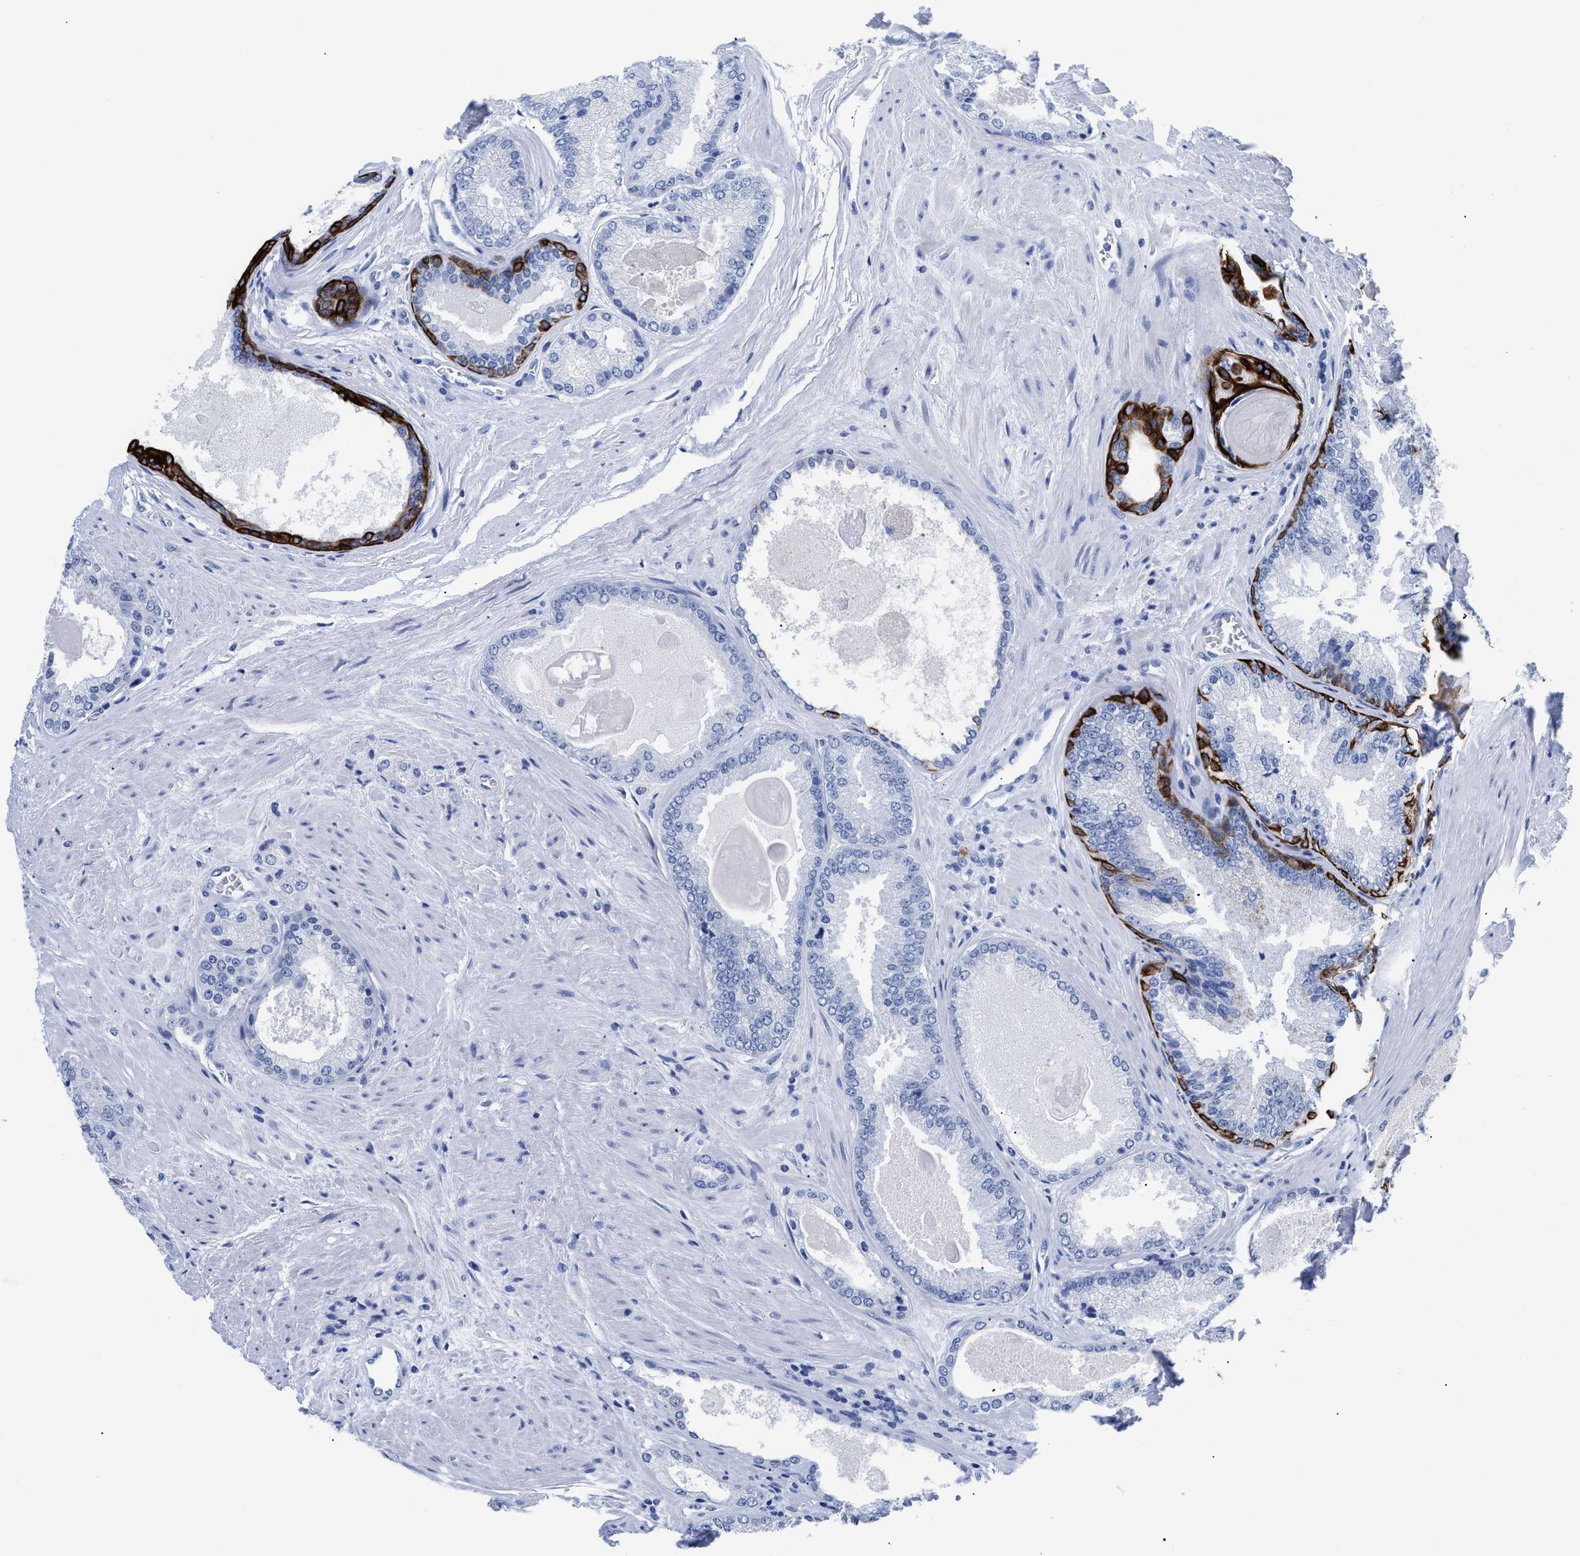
{"staining": {"intensity": "negative", "quantity": "none", "location": "none"}, "tissue": "prostate cancer", "cell_type": "Tumor cells", "image_type": "cancer", "snomed": [{"axis": "morphology", "description": "Adenocarcinoma, High grade"}, {"axis": "topography", "description": "Prostate"}], "caption": "This is an immunohistochemistry (IHC) histopathology image of human high-grade adenocarcinoma (prostate). There is no staining in tumor cells.", "gene": "DUSP26", "patient": {"sex": "male", "age": 65}}